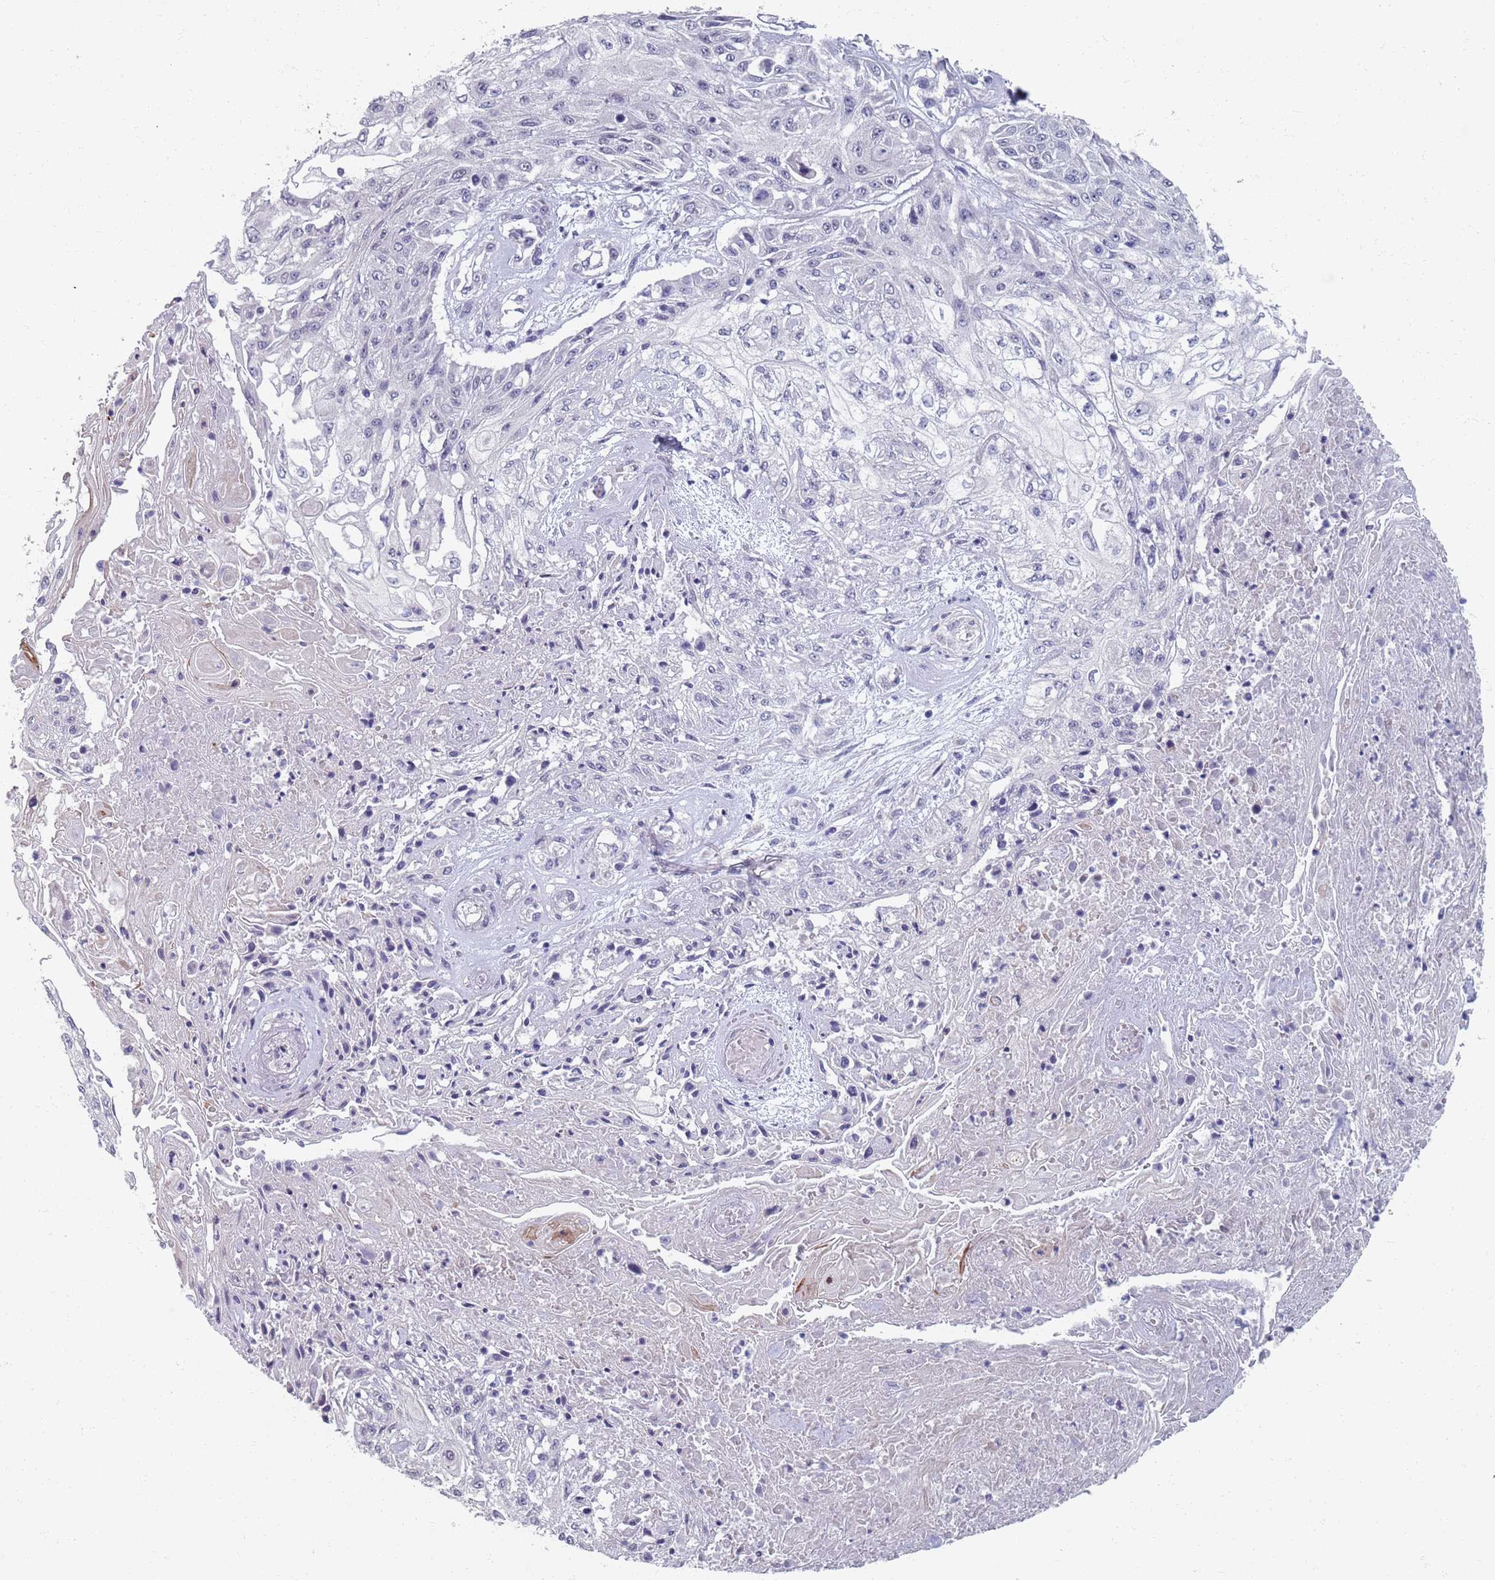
{"staining": {"intensity": "negative", "quantity": "none", "location": "none"}, "tissue": "skin cancer", "cell_type": "Tumor cells", "image_type": "cancer", "snomed": [{"axis": "morphology", "description": "Squamous cell carcinoma, NOS"}, {"axis": "morphology", "description": "Squamous cell carcinoma, metastatic, NOS"}, {"axis": "topography", "description": "Skin"}, {"axis": "topography", "description": "Lymph node"}], "caption": "Immunohistochemistry (IHC) histopathology image of neoplastic tissue: human skin cancer stained with DAB exhibits no significant protein positivity in tumor cells. The staining was performed using DAB to visualize the protein expression in brown, while the nuclei were stained in blue with hematoxylin (Magnification: 20x).", "gene": "SAMD1", "patient": {"sex": "male", "age": 75}}